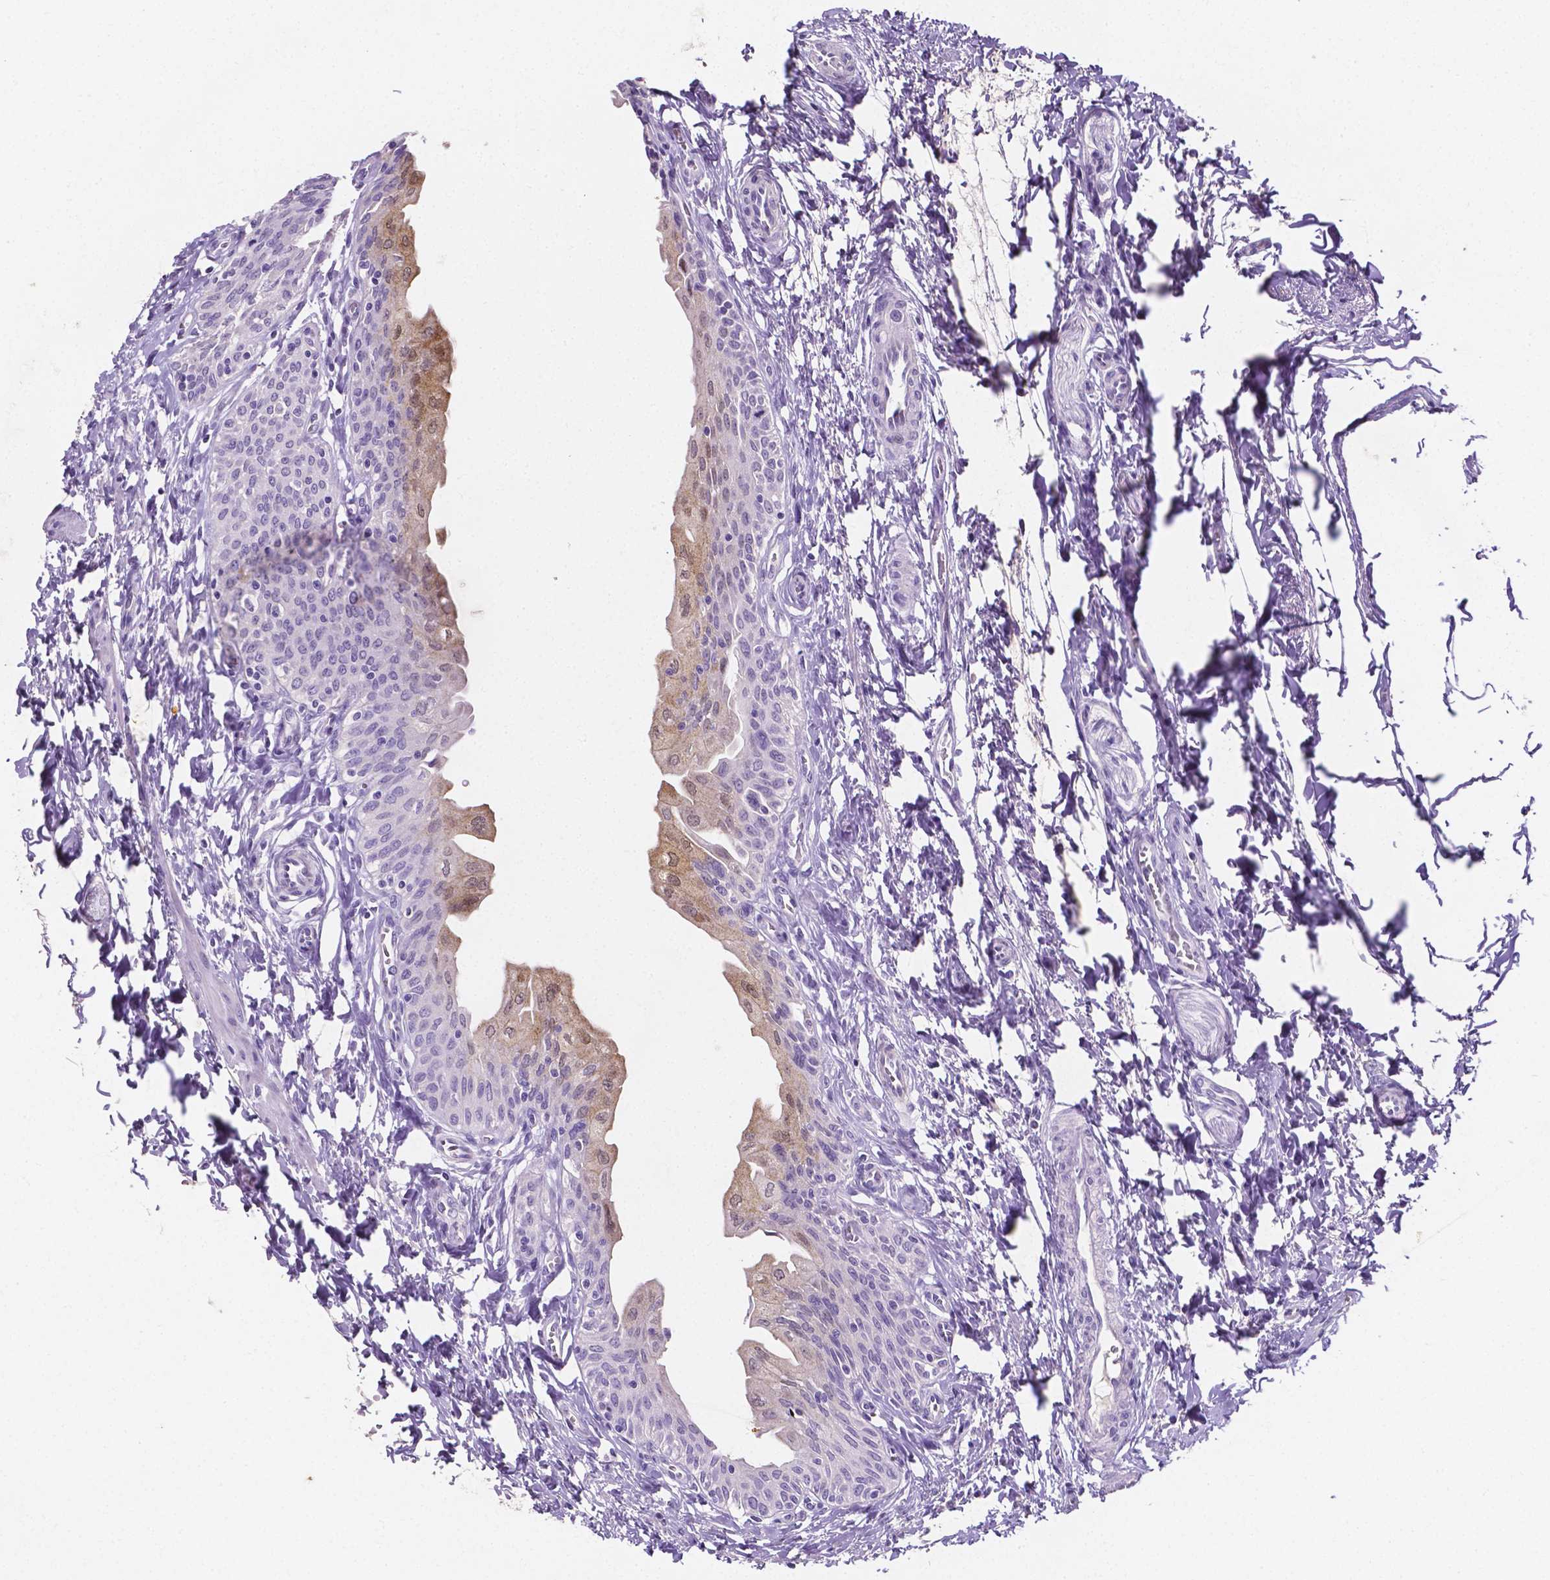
{"staining": {"intensity": "moderate", "quantity": "<25%", "location": "cytoplasmic/membranous,nuclear"}, "tissue": "urinary bladder", "cell_type": "Urothelial cells", "image_type": "normal", "snomed": [{"axis": "morphology", "description": "Normal tissue, NOS"}, {"axis": "topography", "description": "Urinary bladder"}], "caption": "Unremarkable urinary bladder was stained to show a protein in brown. There is low levels of moderate cytoplasmic/membranous,nuclear staining in approximately <25% of urothelial cells. Using DAB (brown) and hematoxylin (blue) stains, captured at high magnification using brightfield microscopy.", "gene": "SLC22A2", "patient": {"sex": "male", "age": 56}}